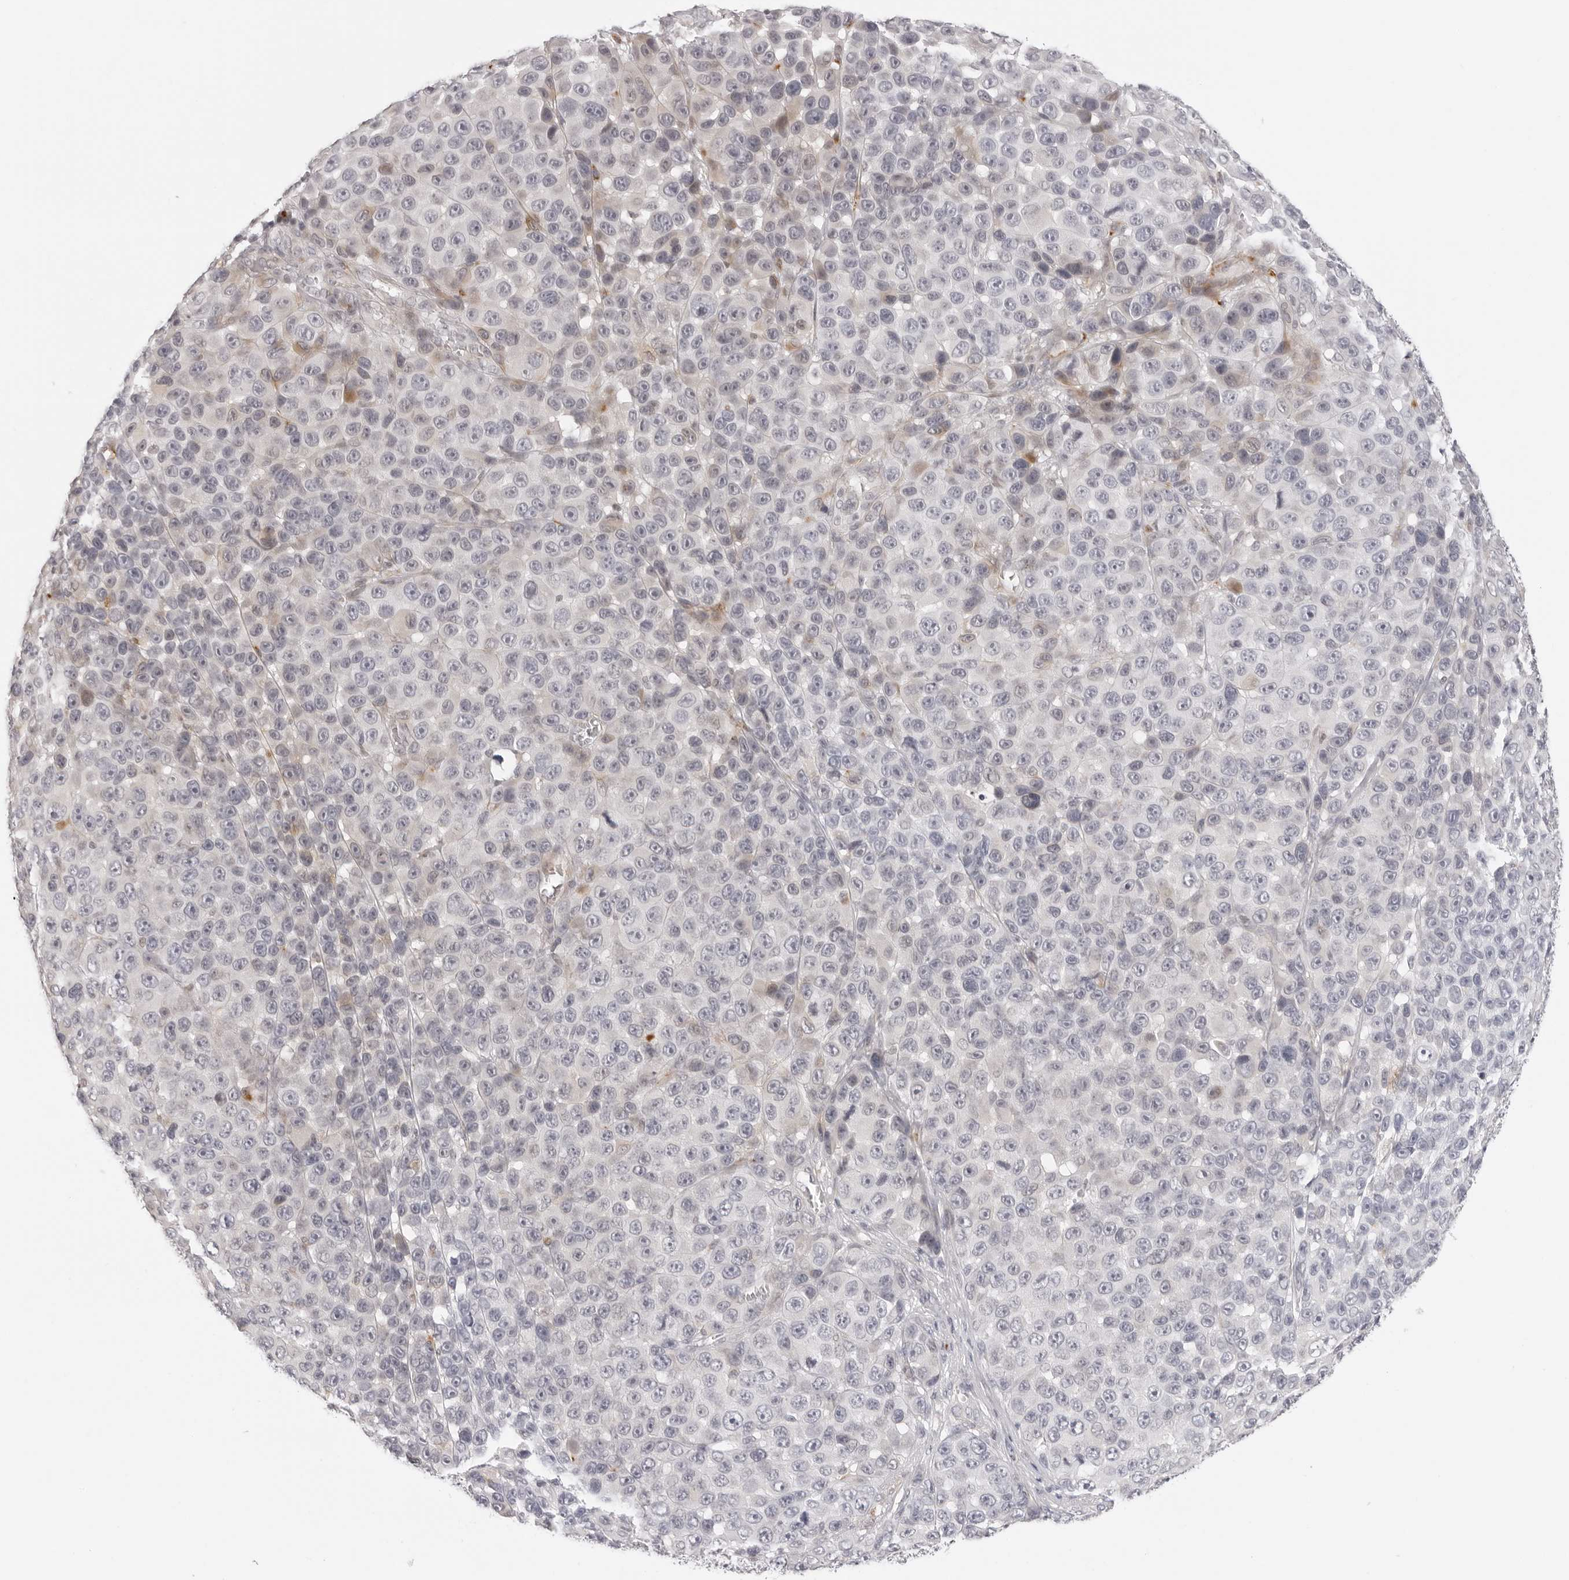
{"staining": {"intensity": "negative", "quantity": "none", "location": "none"}, "tissue": "melanoma", "cell_type": "Tumor cells", "image_type": "cancer", "snomed": [{"axis": "morphology", "description": "Malignant melanoma, NOS"}, {"axis": "topography", "description": "Skin"}], "caption": "Histopathology image shows no protein positivity in tumor cells of melanoma tissue.", "gene": "STRADB", "patient": {"sex": "male", "age": 53}}